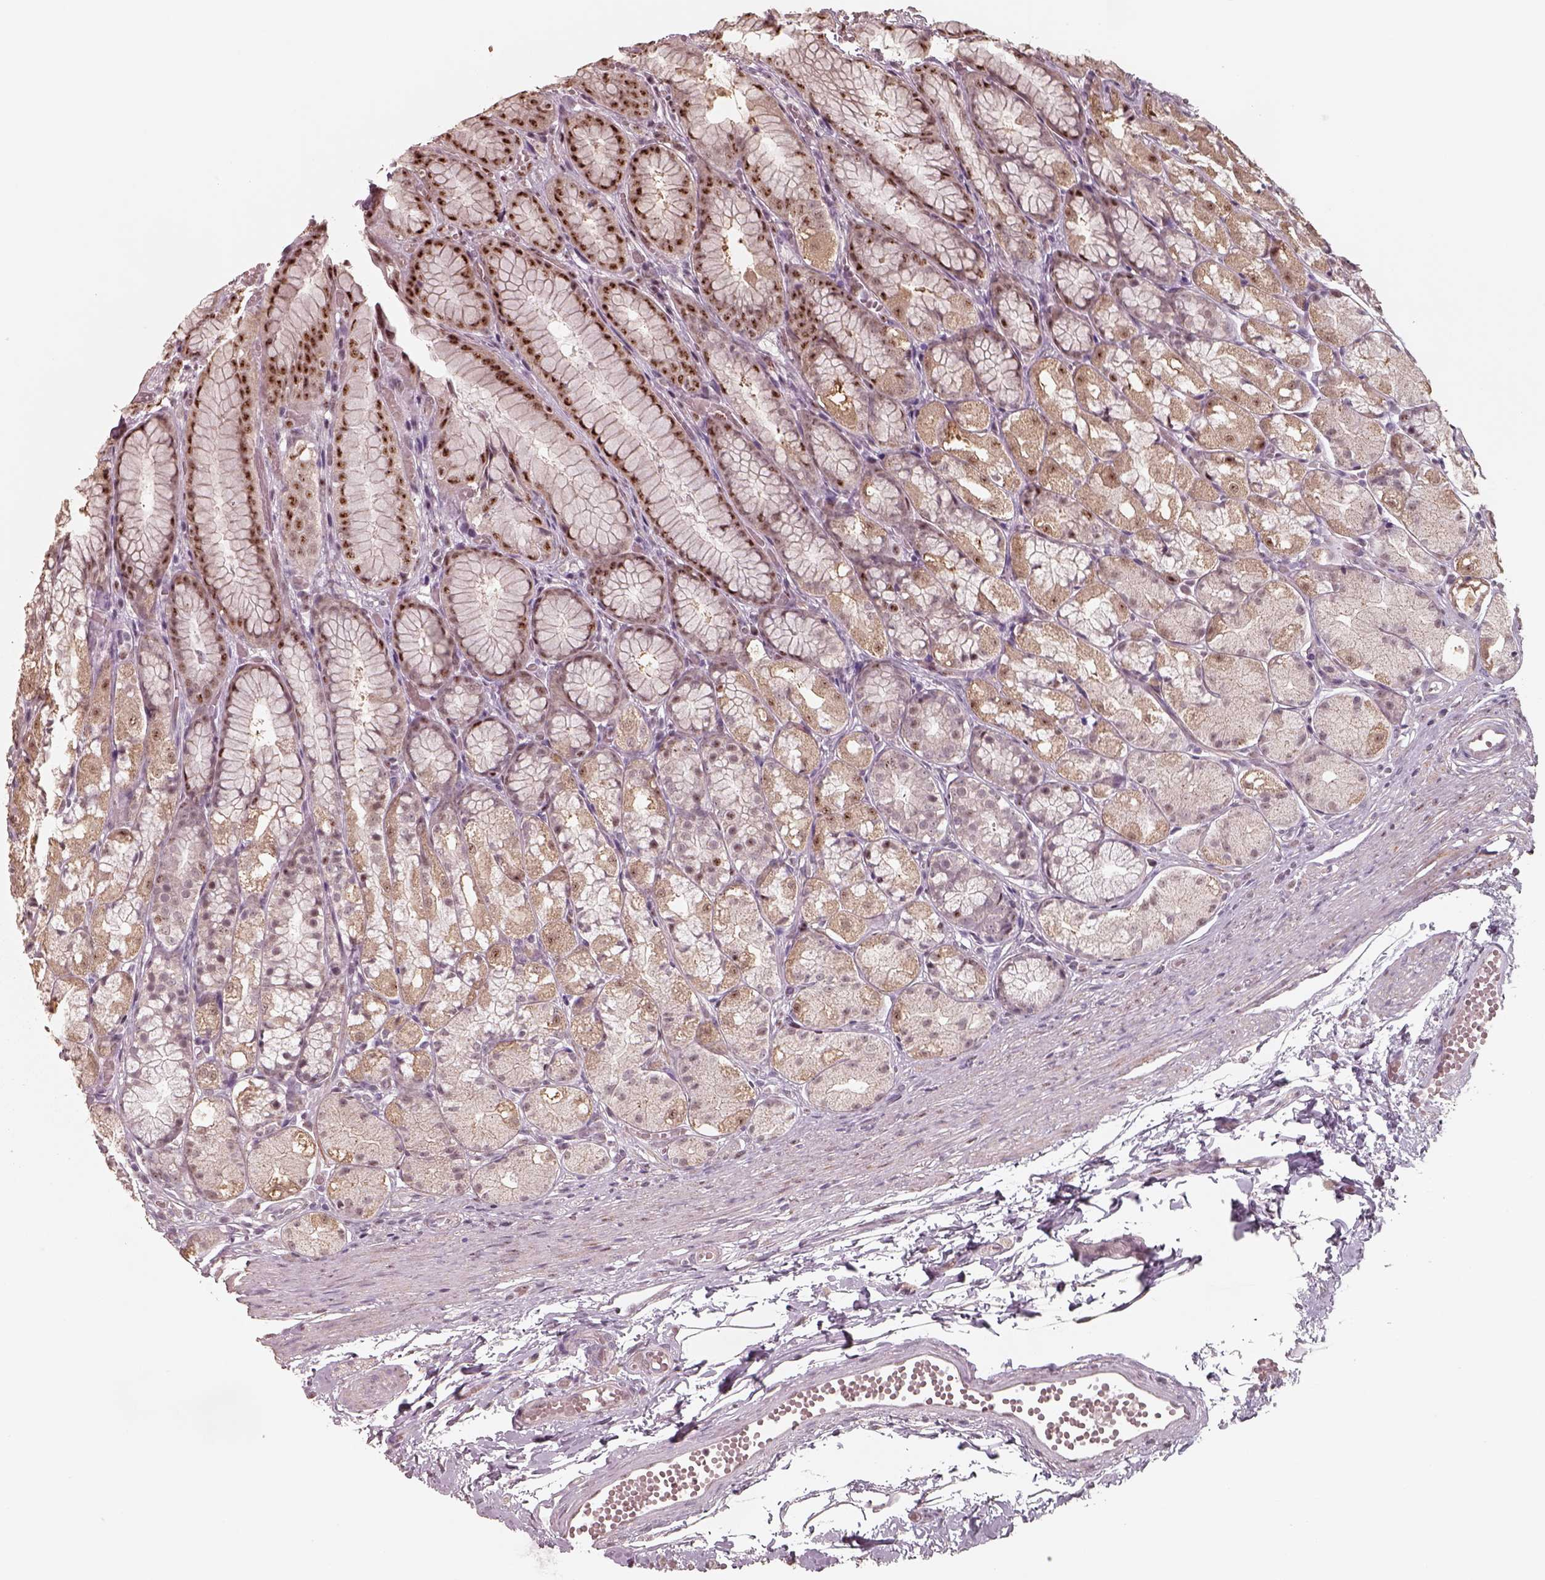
{"staining": {"intensity": "strong", "quantity": ">75%", "location": "nuclear"}, "tissue": "stomach", "cell_type": "Glandular cells", "image_type": "normal", "snomed": [{"axis": "morphology", "description": "Normal tissue, NOS"}, {"axis": "topography", "description": "Stomach"}], "caption": "An immunohistochemistry histopathology image of benign tissue is shown. Protein staining in brown labels strong nuclear positivity in stomach within glandular cells.", "gene": "ATXN7L3", "patient": {"sex": "male", "age": 70}}